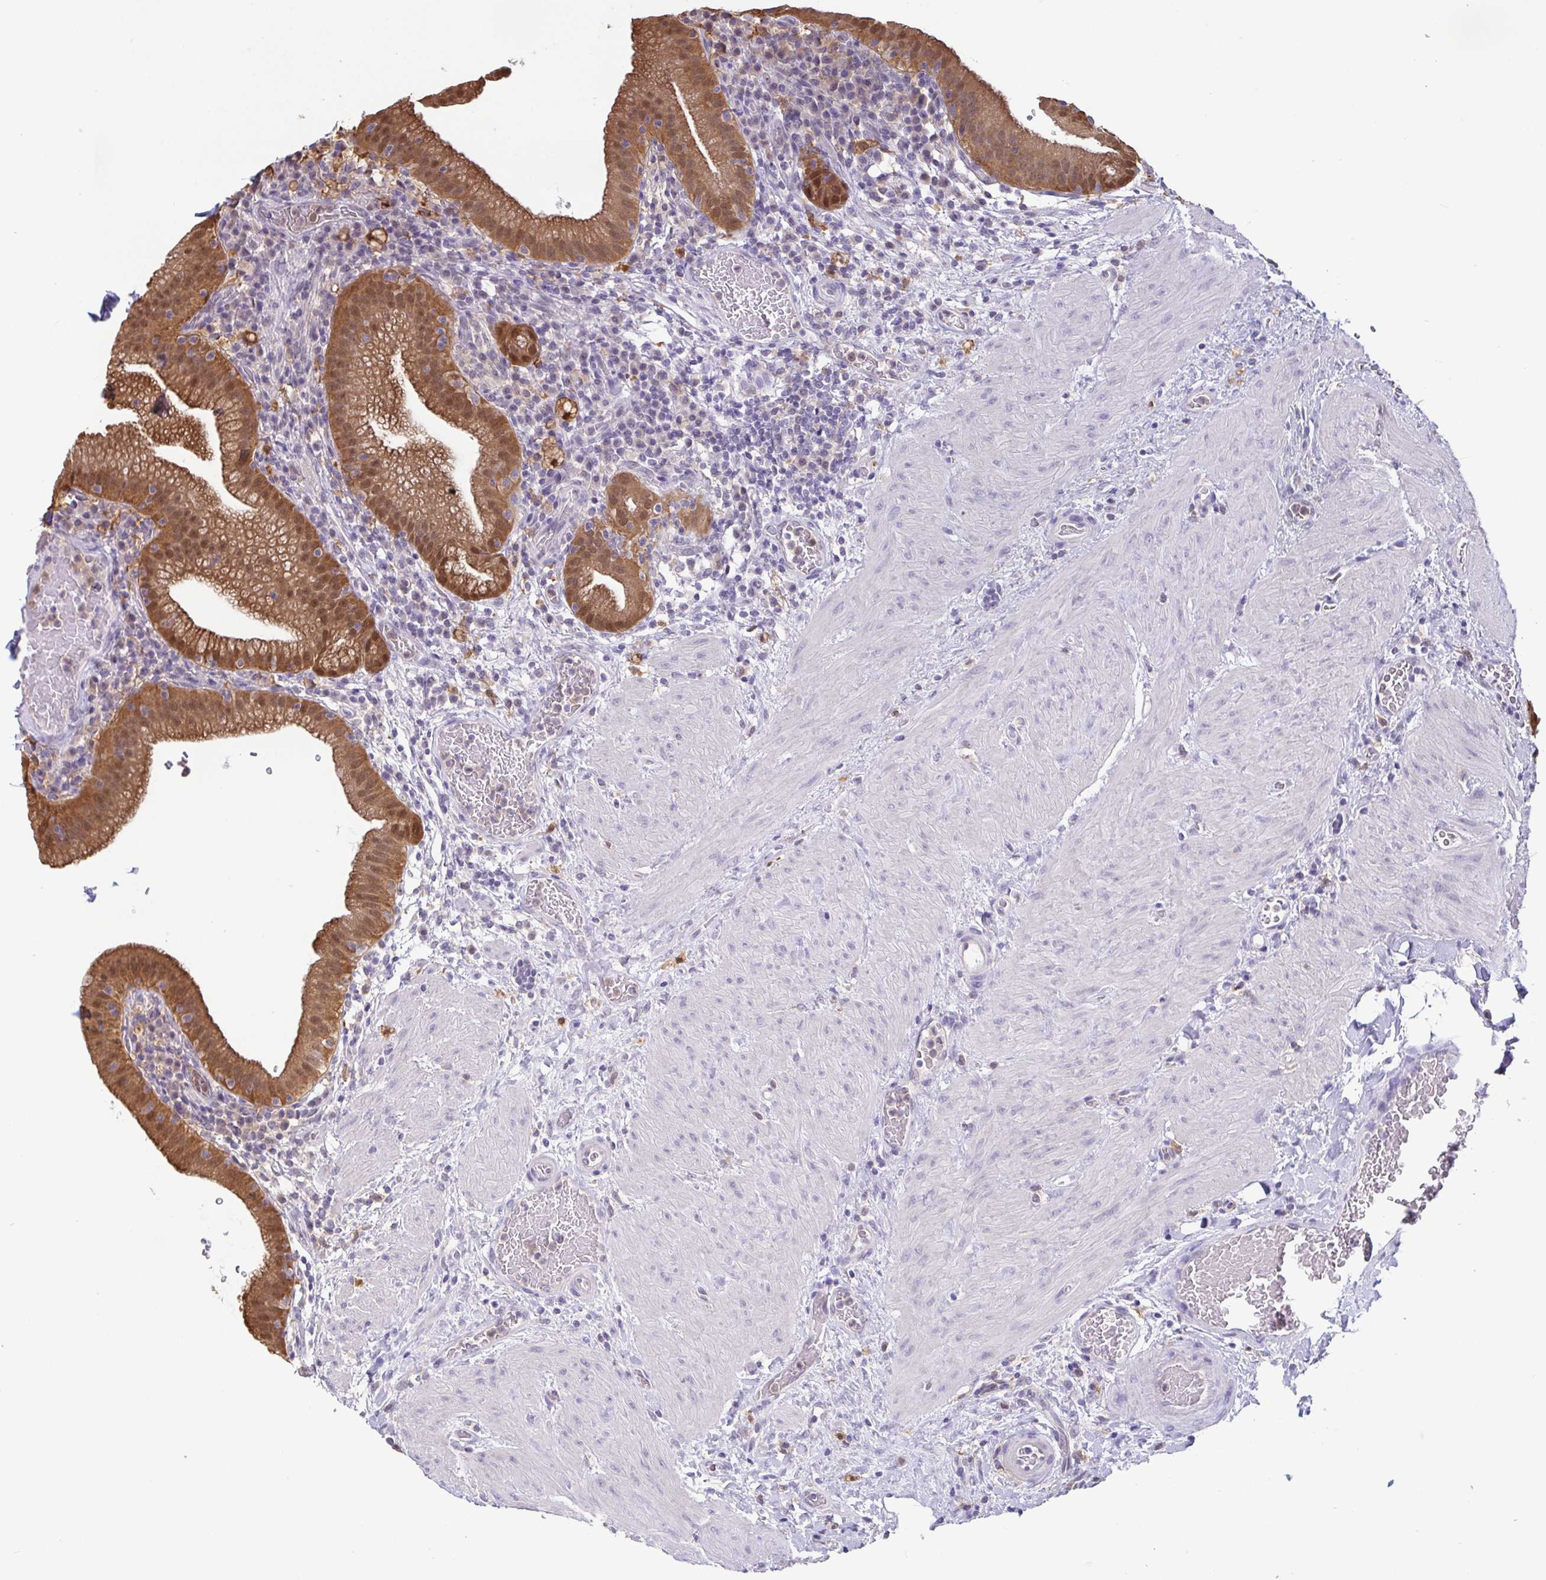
{"staining": {"intensity": "strong", "quantity": ">75%", "location": "cytoplasmic/membranous,nuclear"}, "tissue": "gallbladder", "cell_type": "Glandular cells", "image_type": "normal", "snomed": [{"axis": "morphology", "description": "Normal tissue, NOS"}, {"axis": "topography", "description": "Gallbladder"}], "caption": "Immunohistochemistry (DAB (3,3'-diaminobenzidine)) staining of unremarkable gallbladder exhibits strong cytoplasmic/membranous,nuclear protein staining in approximately >75% of glandular cells. (IHC, brightfield microscopy, high magnification).", "gene": "IDH1", "patient": {"sex": "male", "age": 26}}